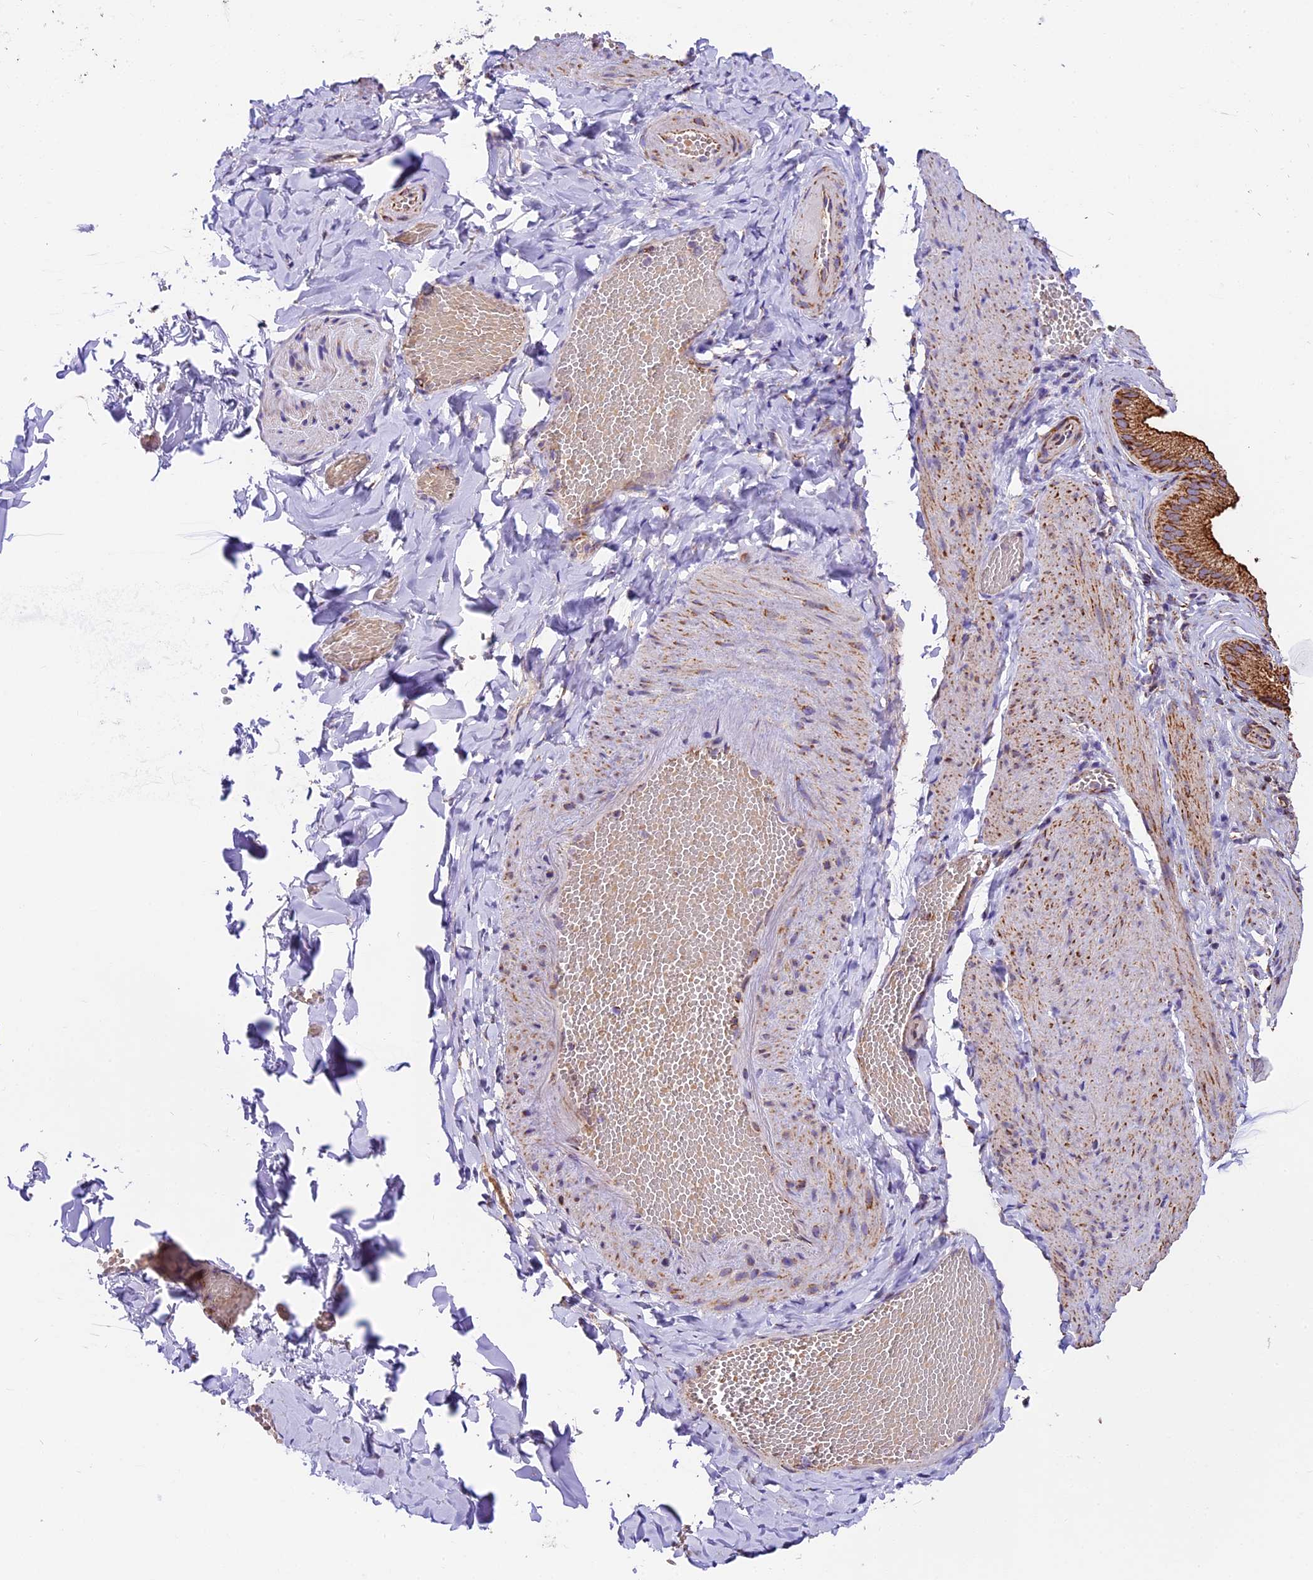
{"staining": {"intensity": "weak", "quantity": "25%-75%", "location": "cytoplasmic/membranous"}, "tissue": "adipose tissue", "cell_type": "Adipocytes", "image_type": "normal", "snomed": [{"axis": "morphology", "description": "Normal tissue, NOS"}, {"axis": "topography", "description": "Gallbladder"}, {"axis": "topography", "description": "Peripheral nerve tissue"}], "caption": "Weak cytoplasmic/membranous staining is seen in approximately 25%-75% of adipocytes in unremarkable adipose tissue. The protein of interest is shown in brown color, while the nuclei are stained blue.", "gene": "NDUFA8", "patient": {"sex": "male", "age": 38}}